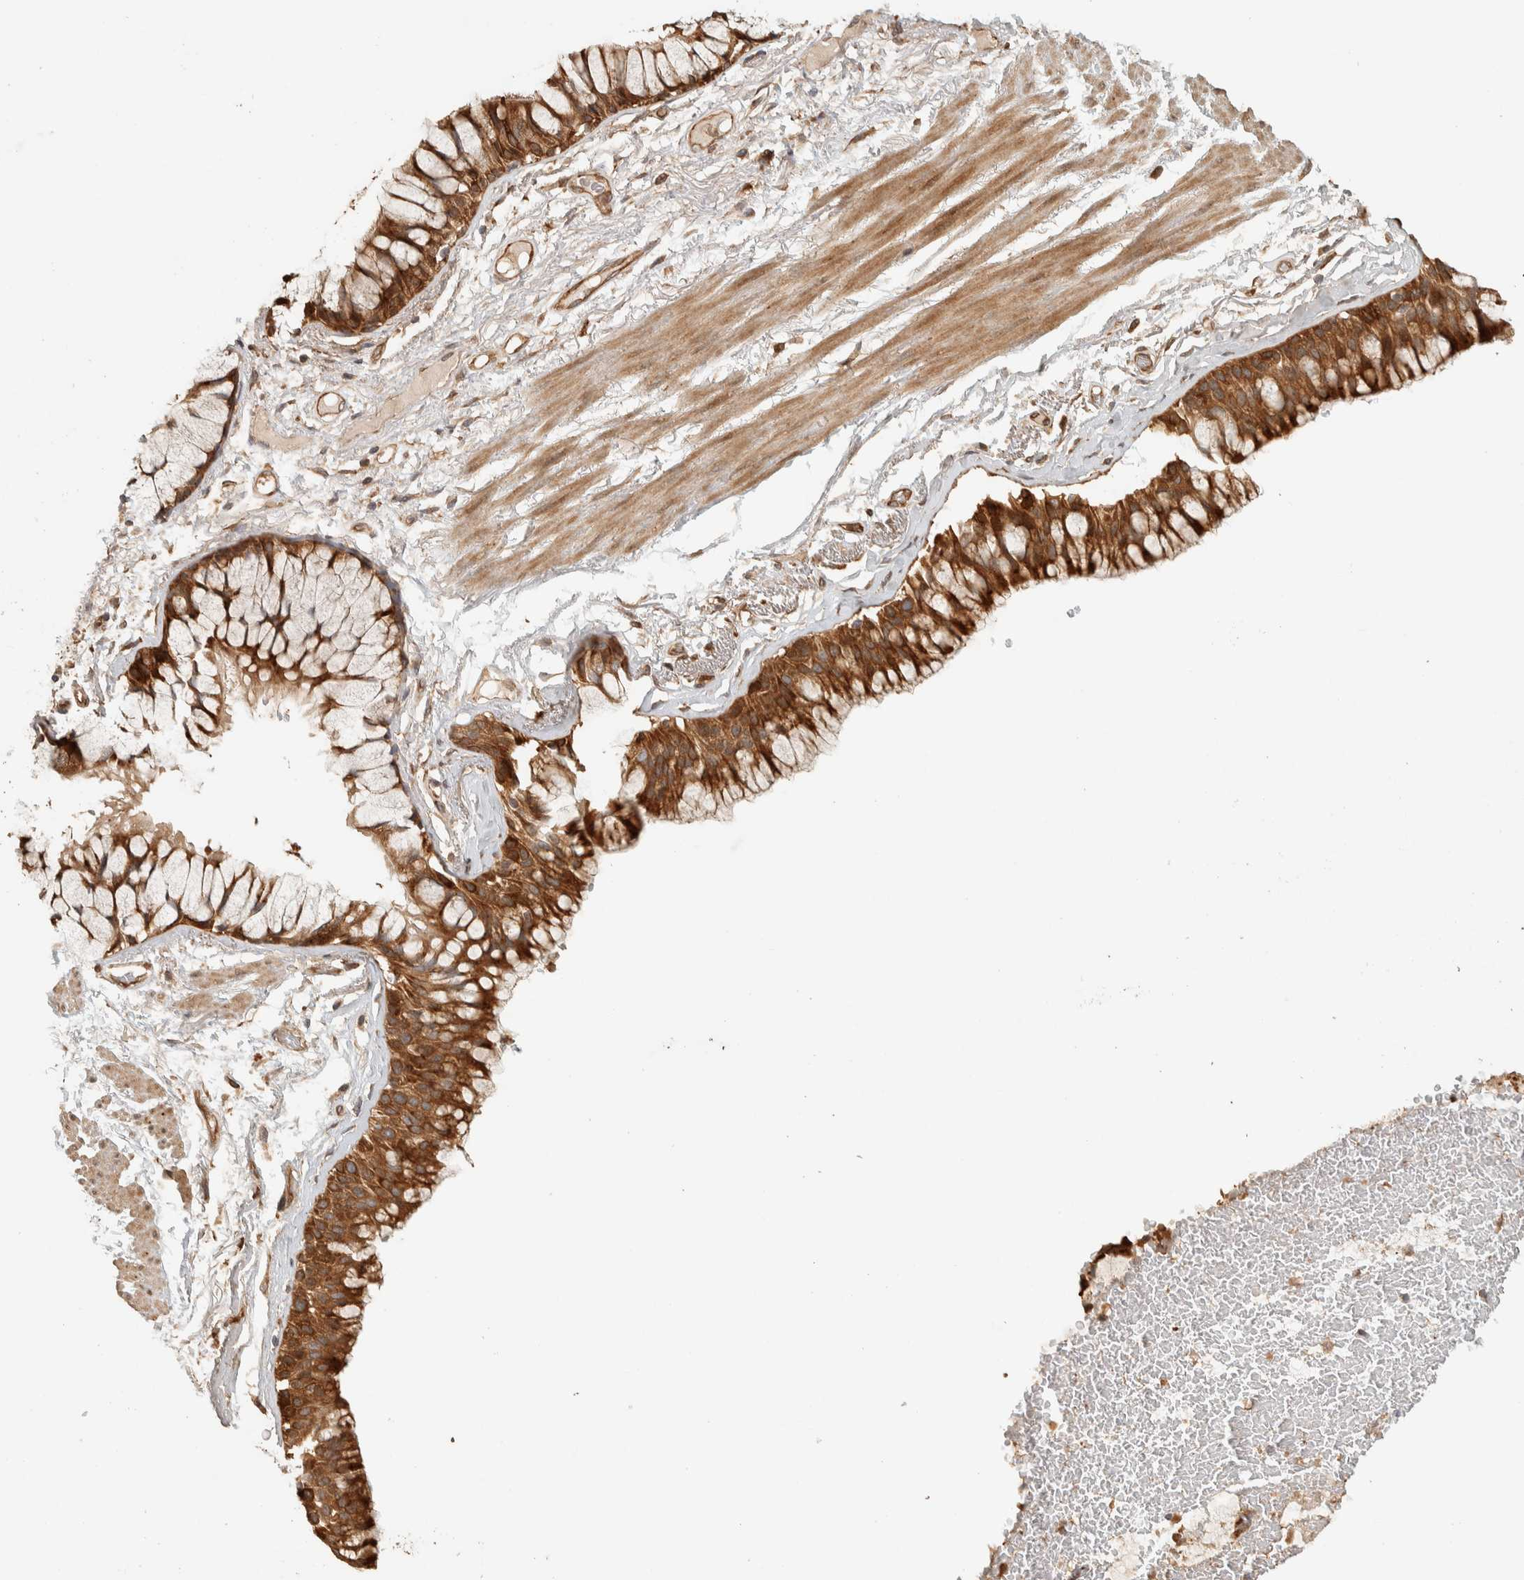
{"staining": {"intensity": "strong", "quantity": ">75%", "location": "cytoplasmic/membranous"}, "tissue": "bronchus", "cell_type": "Respiratory epithelial cells", "image_type": "normal", "snomed": [{"axis": "morphology", "description": "Normal tissue, NOS"}, {"axis": "topography", "description": "Bronchus"}], "caption": "Protein expression analysis of unremarkable human bronchus reveals strong cytoplasmic/membranous positivity in approximately >75% of respiratory epithelial cells.", "gene": "EXOC7", "patient": {"sex": "male", "age": 66}}